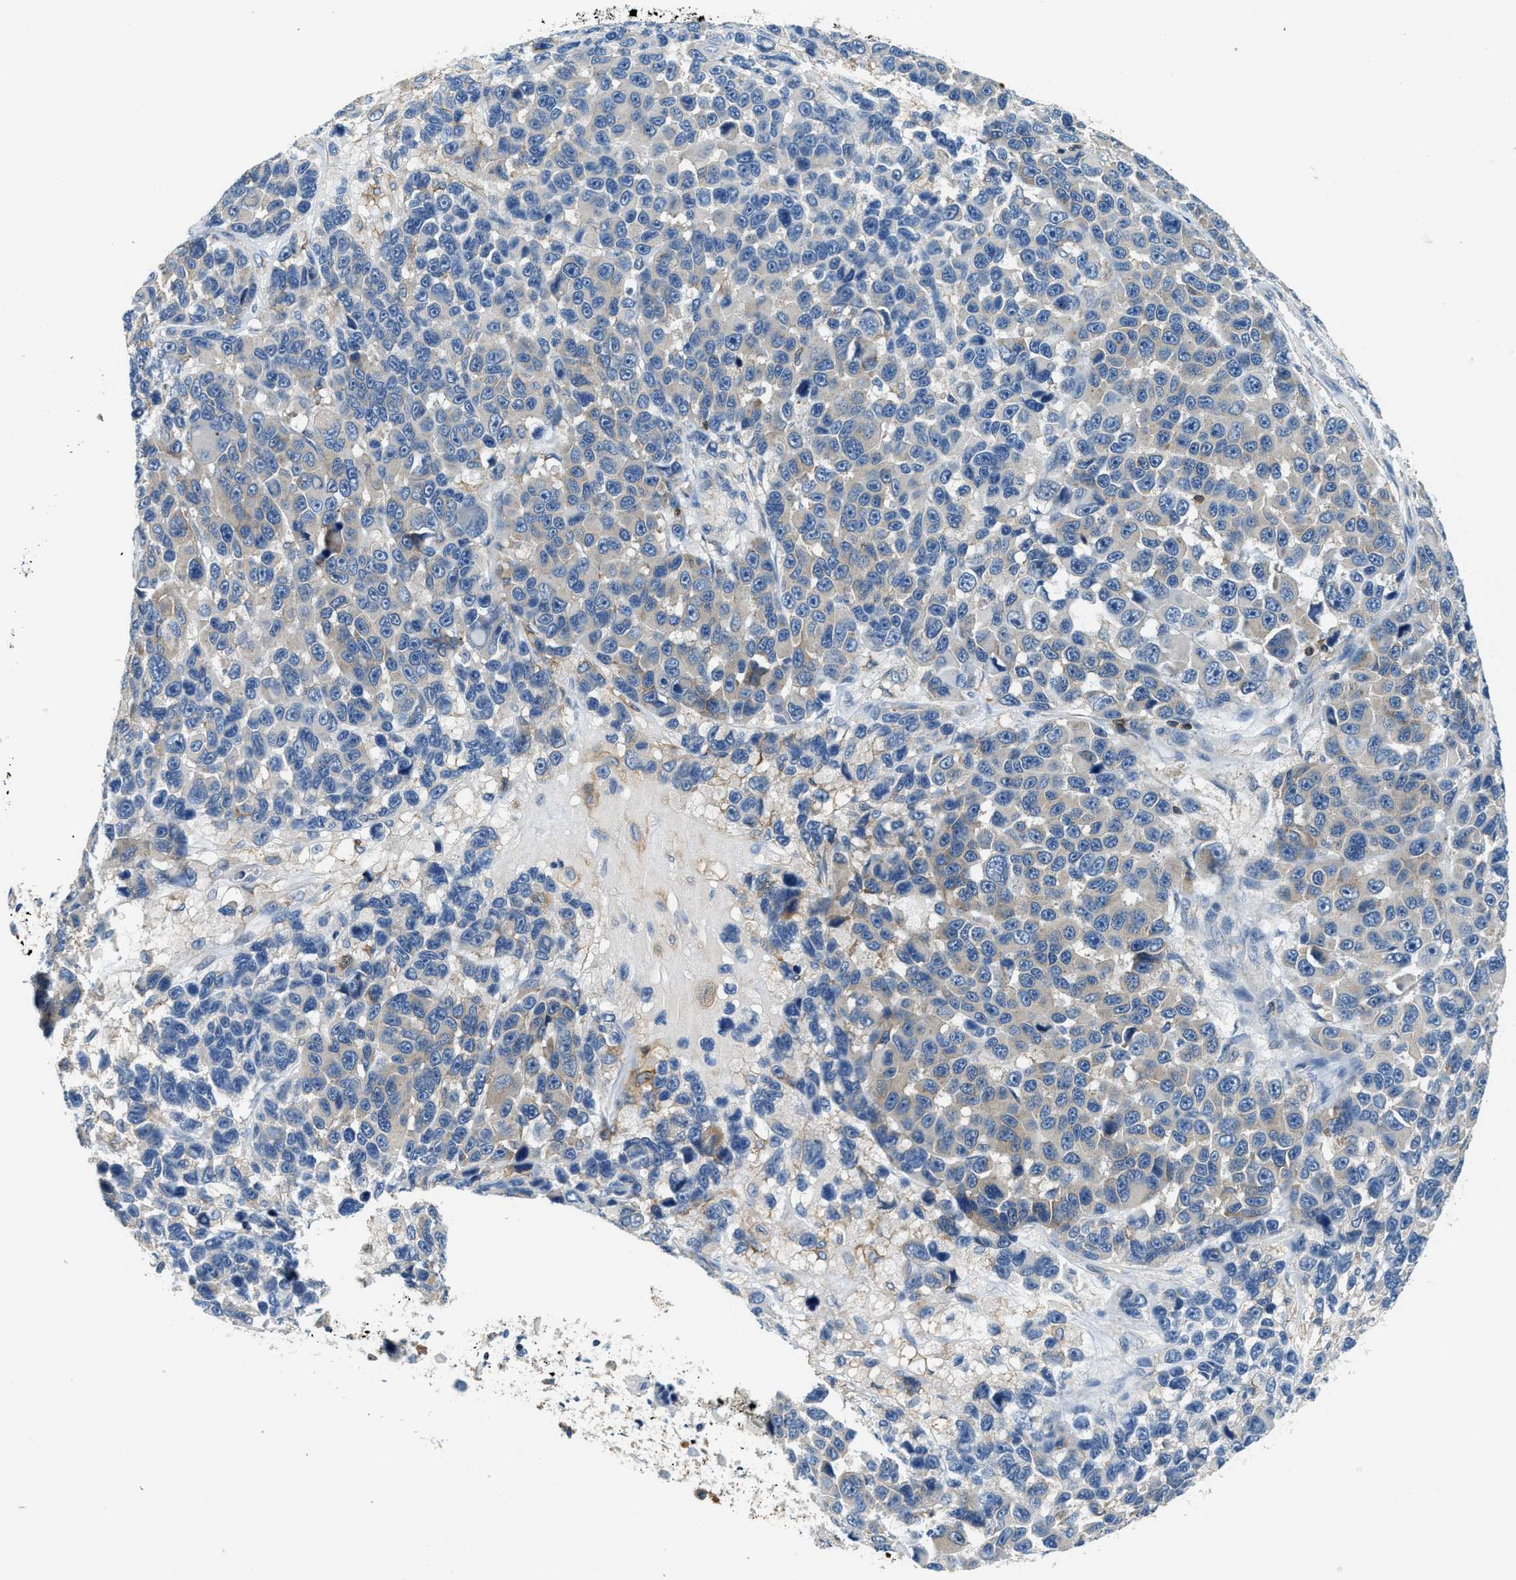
{"staining": {"intensity": "weak", "quantity": "<25%", "location": "cytoplasmic/membranous"}, "tissue": "melanoma", "cell_type": "Tumor cells", "image_type": "cancer", "snomed": [{"axis": "morphology", "description": "Malignant melanoma, NOS"}, {"axis": "topography", "description": "Skin"}], "caption": "This is an IHC micrograph of human malignant melanoma. There is no staining in tumor cells.", "gene": "MYO1G", "patient": {"sex": "male", "age": 53}}